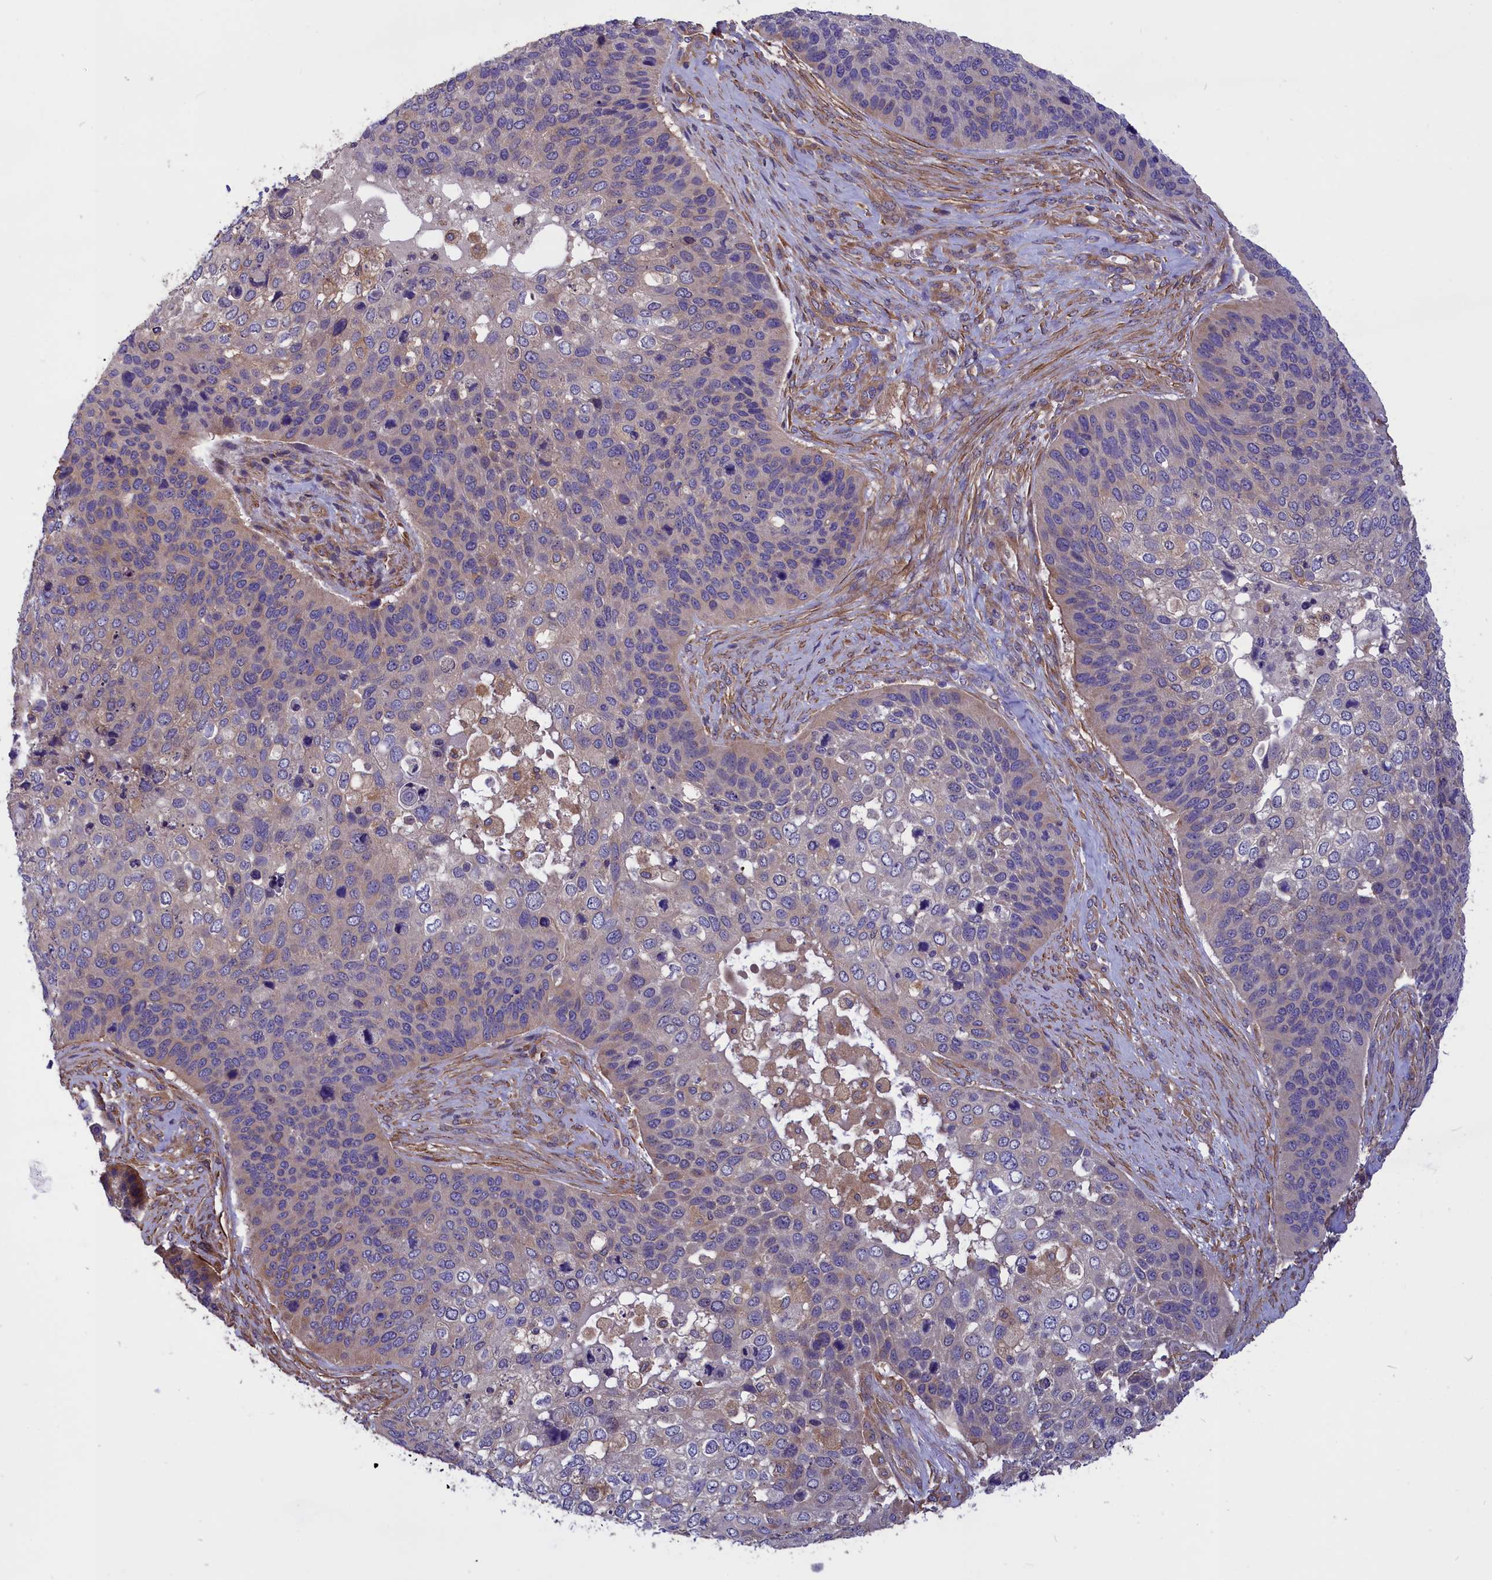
{"staining": {"intensity": "negative", "quantity": "none", "location": "none"}, "tissue": "skin cancer", "cell_type": "Tumor cells", "image_type": "cancer", "snomed": [{"axis": "morphology", "description": "Basal cell carcinoma"}, {"axis": "topography", "description": "Skin"}], "caption": "IHC of human skin cancer exhibits no staining in tumor cells.", "gene": "AMDHD2", "patient": {"sex": "female", "age": 74}}